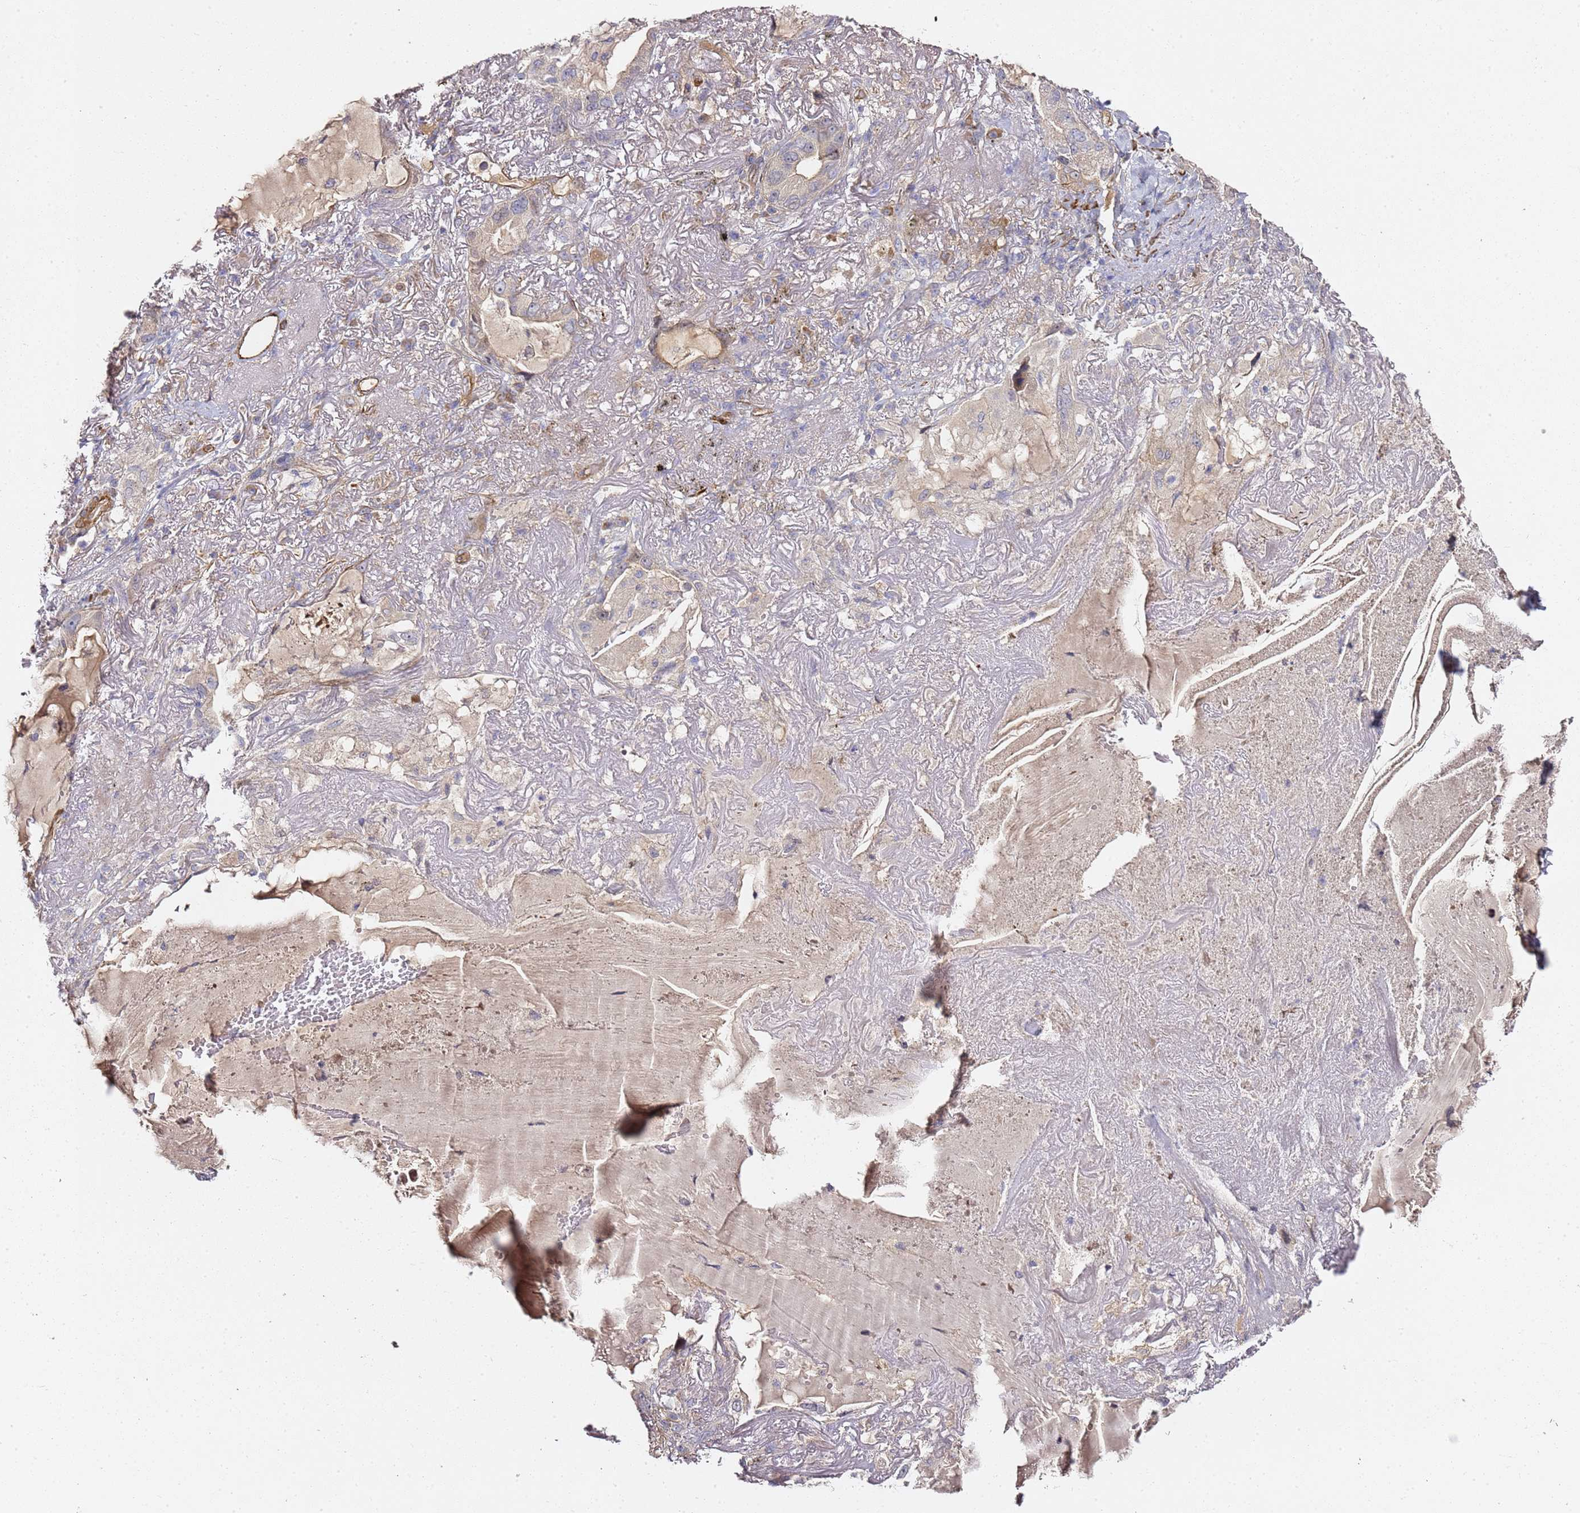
{"staining": {"intensity": "negative", "quantity": "none", "location": "none"}, "tissue": "lung cancer", "cell_type": "Tumor cells", "image_type": "cancer", "snomed": [{"axis": "morphology", "description": "Adenocarcinoma, NOS"}, {"axis": "topography", "description": "Lung"}], "caption": "IHC image of lung cancer stained for a protein (brown), which demonstrates no expression in tumor cells. The staining was performed using DAB to visualize the protein expression in brown, while the nuclei were stained in blue with hematoxylin (Magnification: 20x).", "gene": "EPS8L1", "patient": {"sex": "female", "age": 69}}